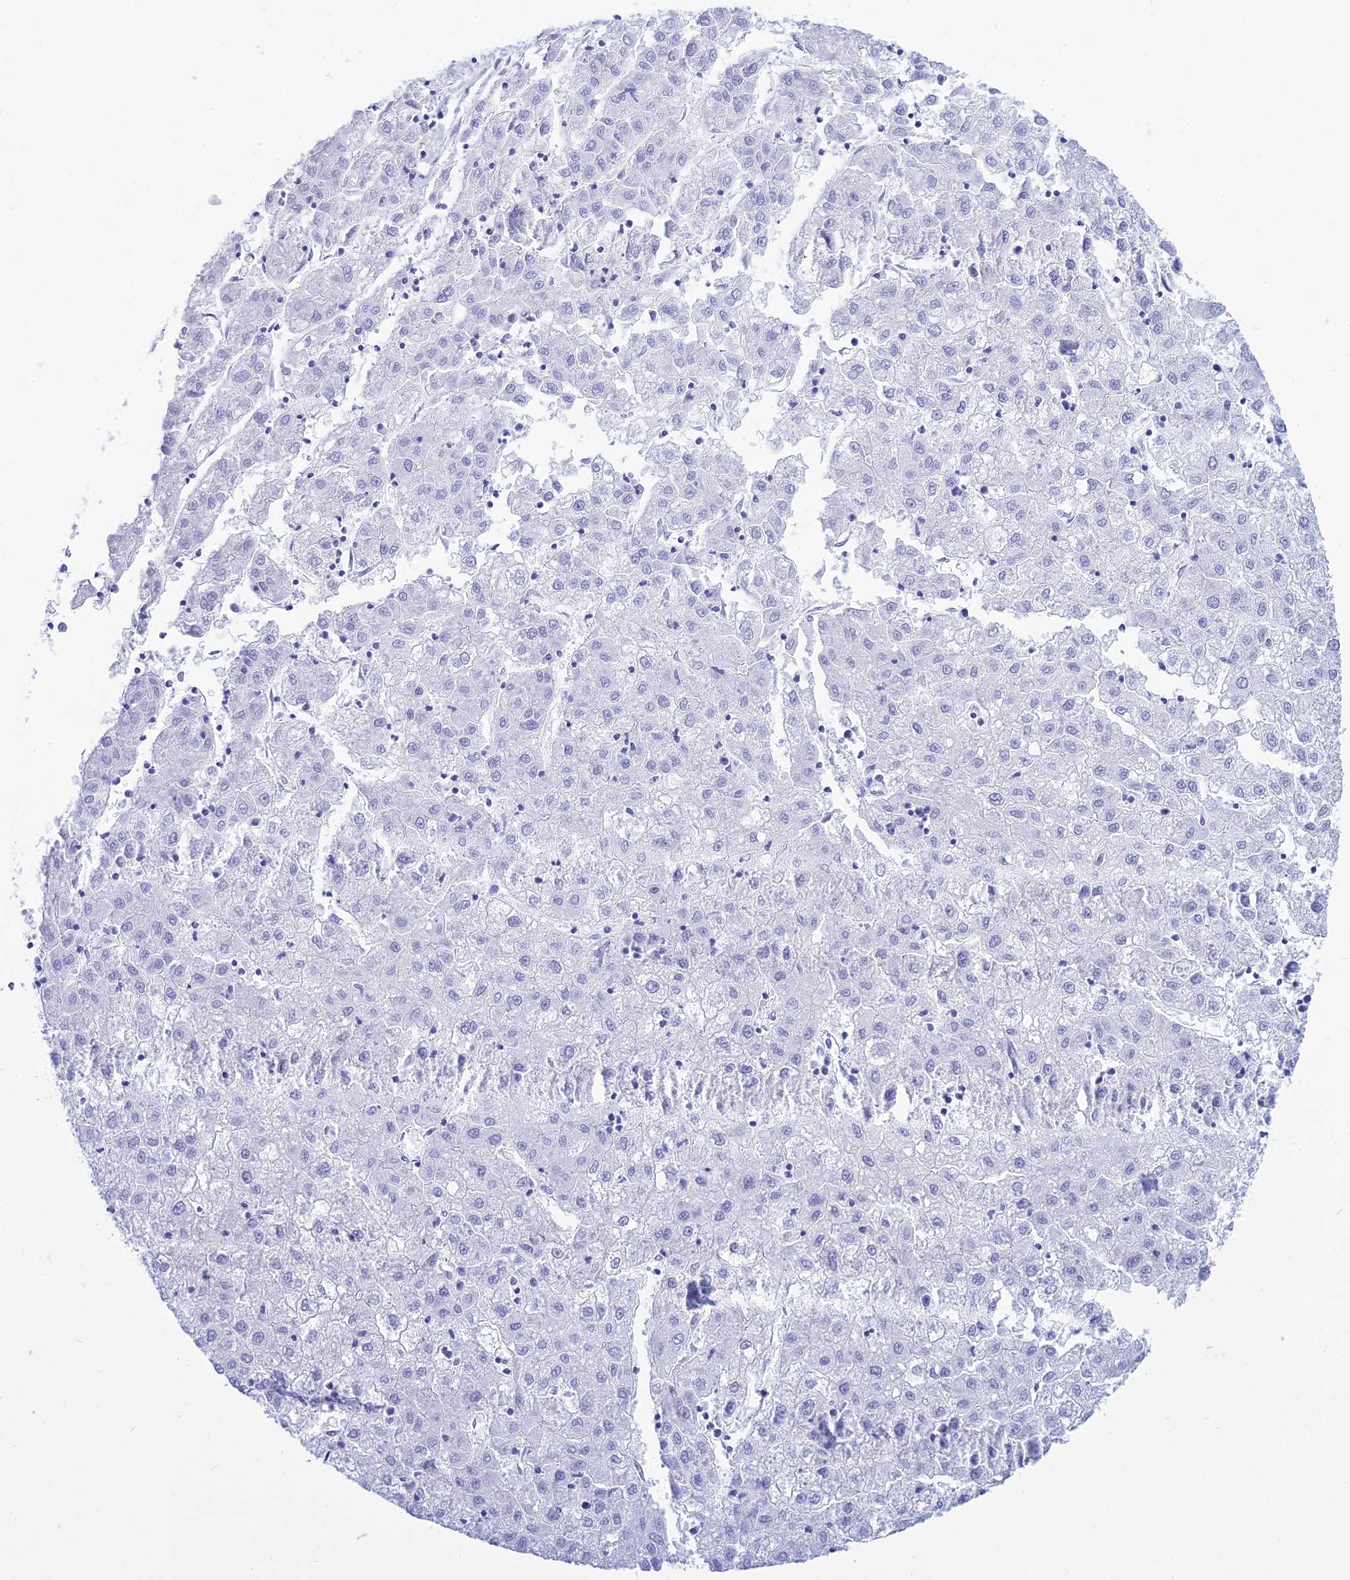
{"staining": {"intensity": "negative", "quantity": "none", "location": "none"}, "tissue": "liver cancer", "cell_type": "Tumor cells", "image_type": "cancer", "snomed": [{"axis": "morphology", "description": "Carcinoma, Hepatocellular, NOS"}, {"axis": "topography", "description": "Liver"}], "caption": "IHC histopathology image of liver cancer (hepatocellular carcinoma) stained for a protein (brown), which exhibits no positivity in tumor cells. The staining was performed using DAB (3,3'-diaminobenzidine) to visualize the protein expression in brown, while the nuclei were stained in blue with hematoxylin (Magnification: 20x).", "gene": "PATE4", "patient": {"sex": "male", "age": 72}}